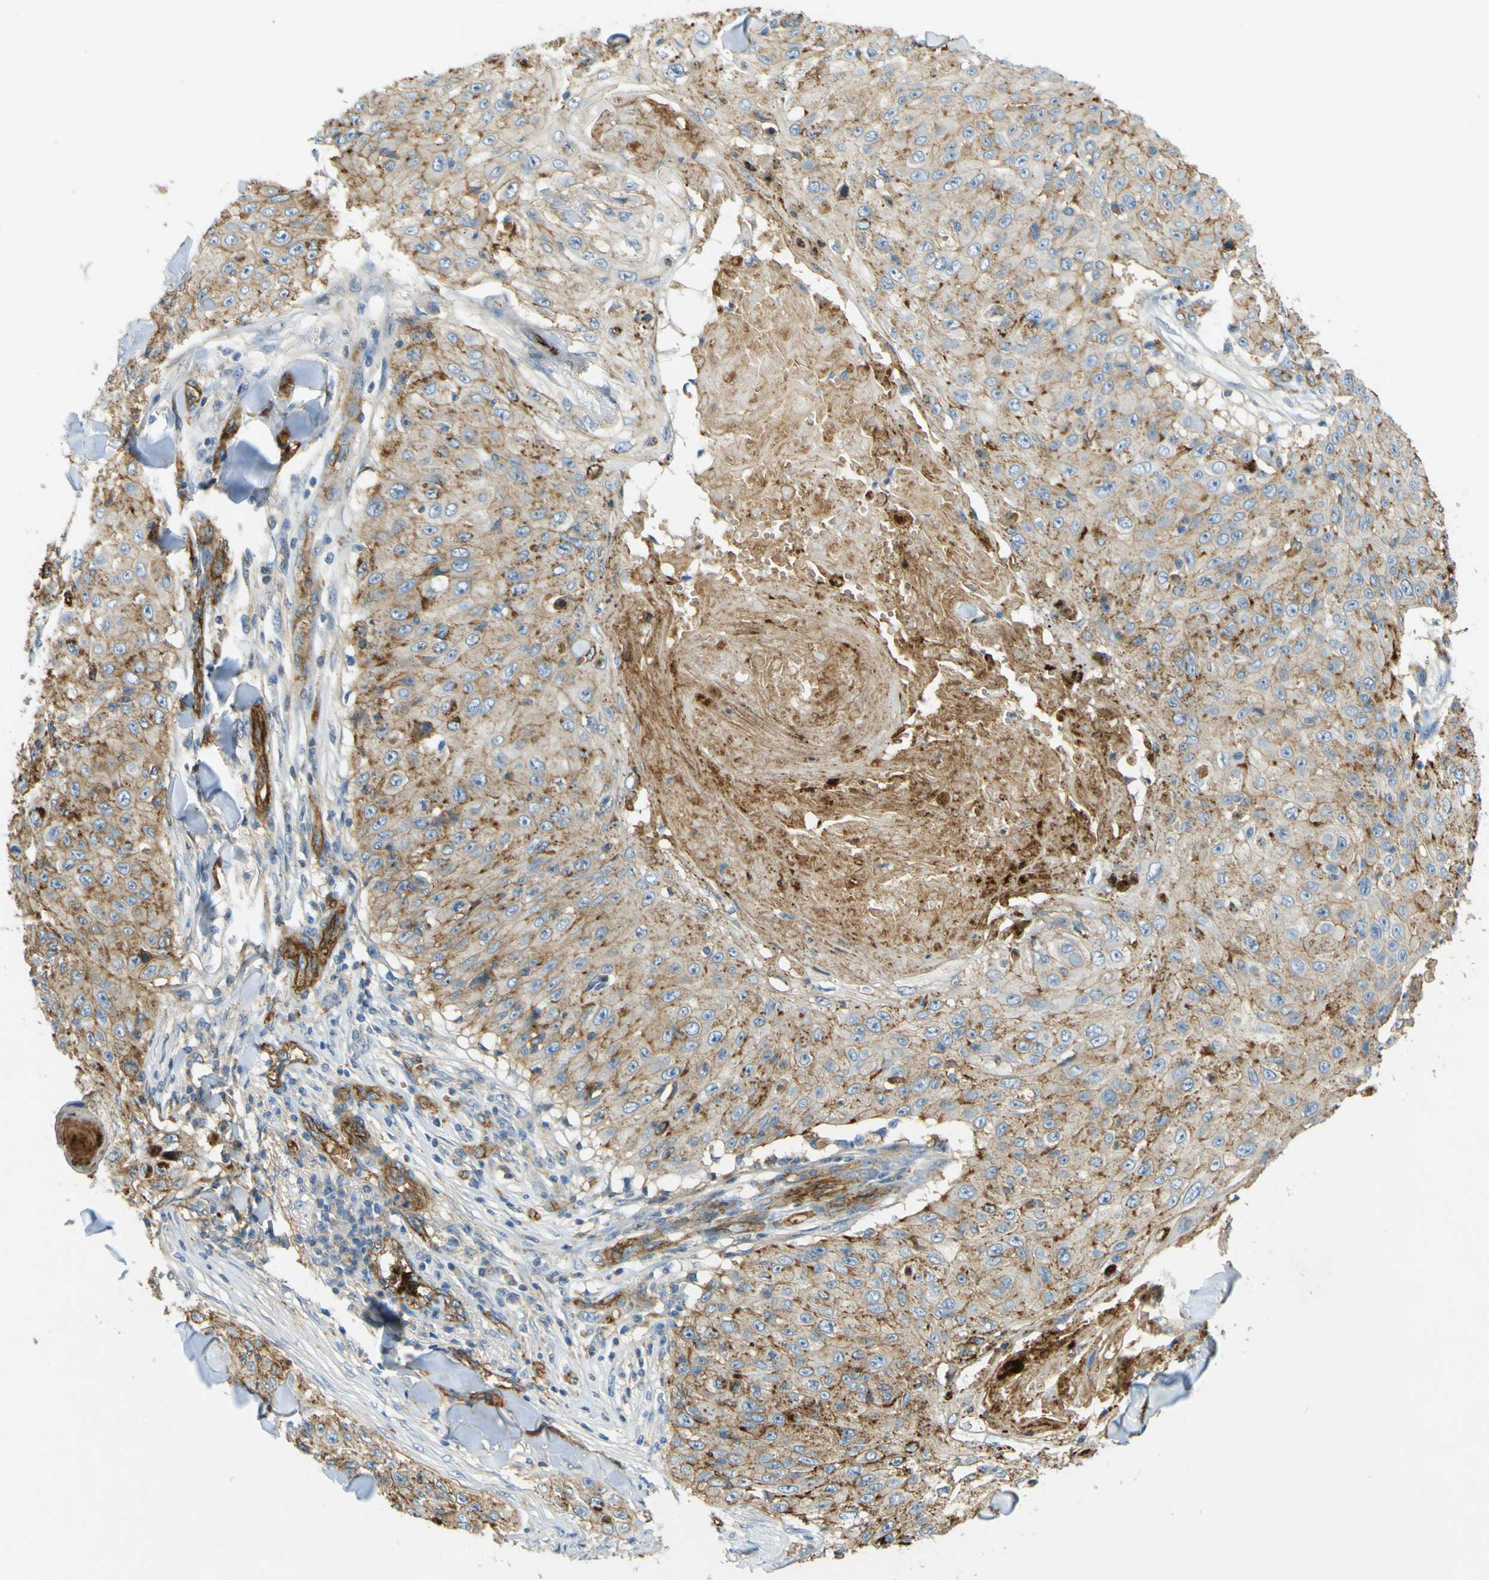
{"staining": {"intensity": "negative", "quantity": "none", "location": "none"}, "tissue": "skin cancer", "cell_type": "Tumor cells", "image_type": "cancer", "snomed": [{"axis": "morphology", "description": "Squamous cell carcinoma, NOS"}, {"axis": "topography", "description": "Skin"}], "caption": "High magnification brightfield microscopy of skin cancer stained with DAB (brown) and counterstained with hematoxylin (blue): tumor cells show no significant staining.", "gene": "PLXDC1", "patient": {"sex": "male", "age": 86}}